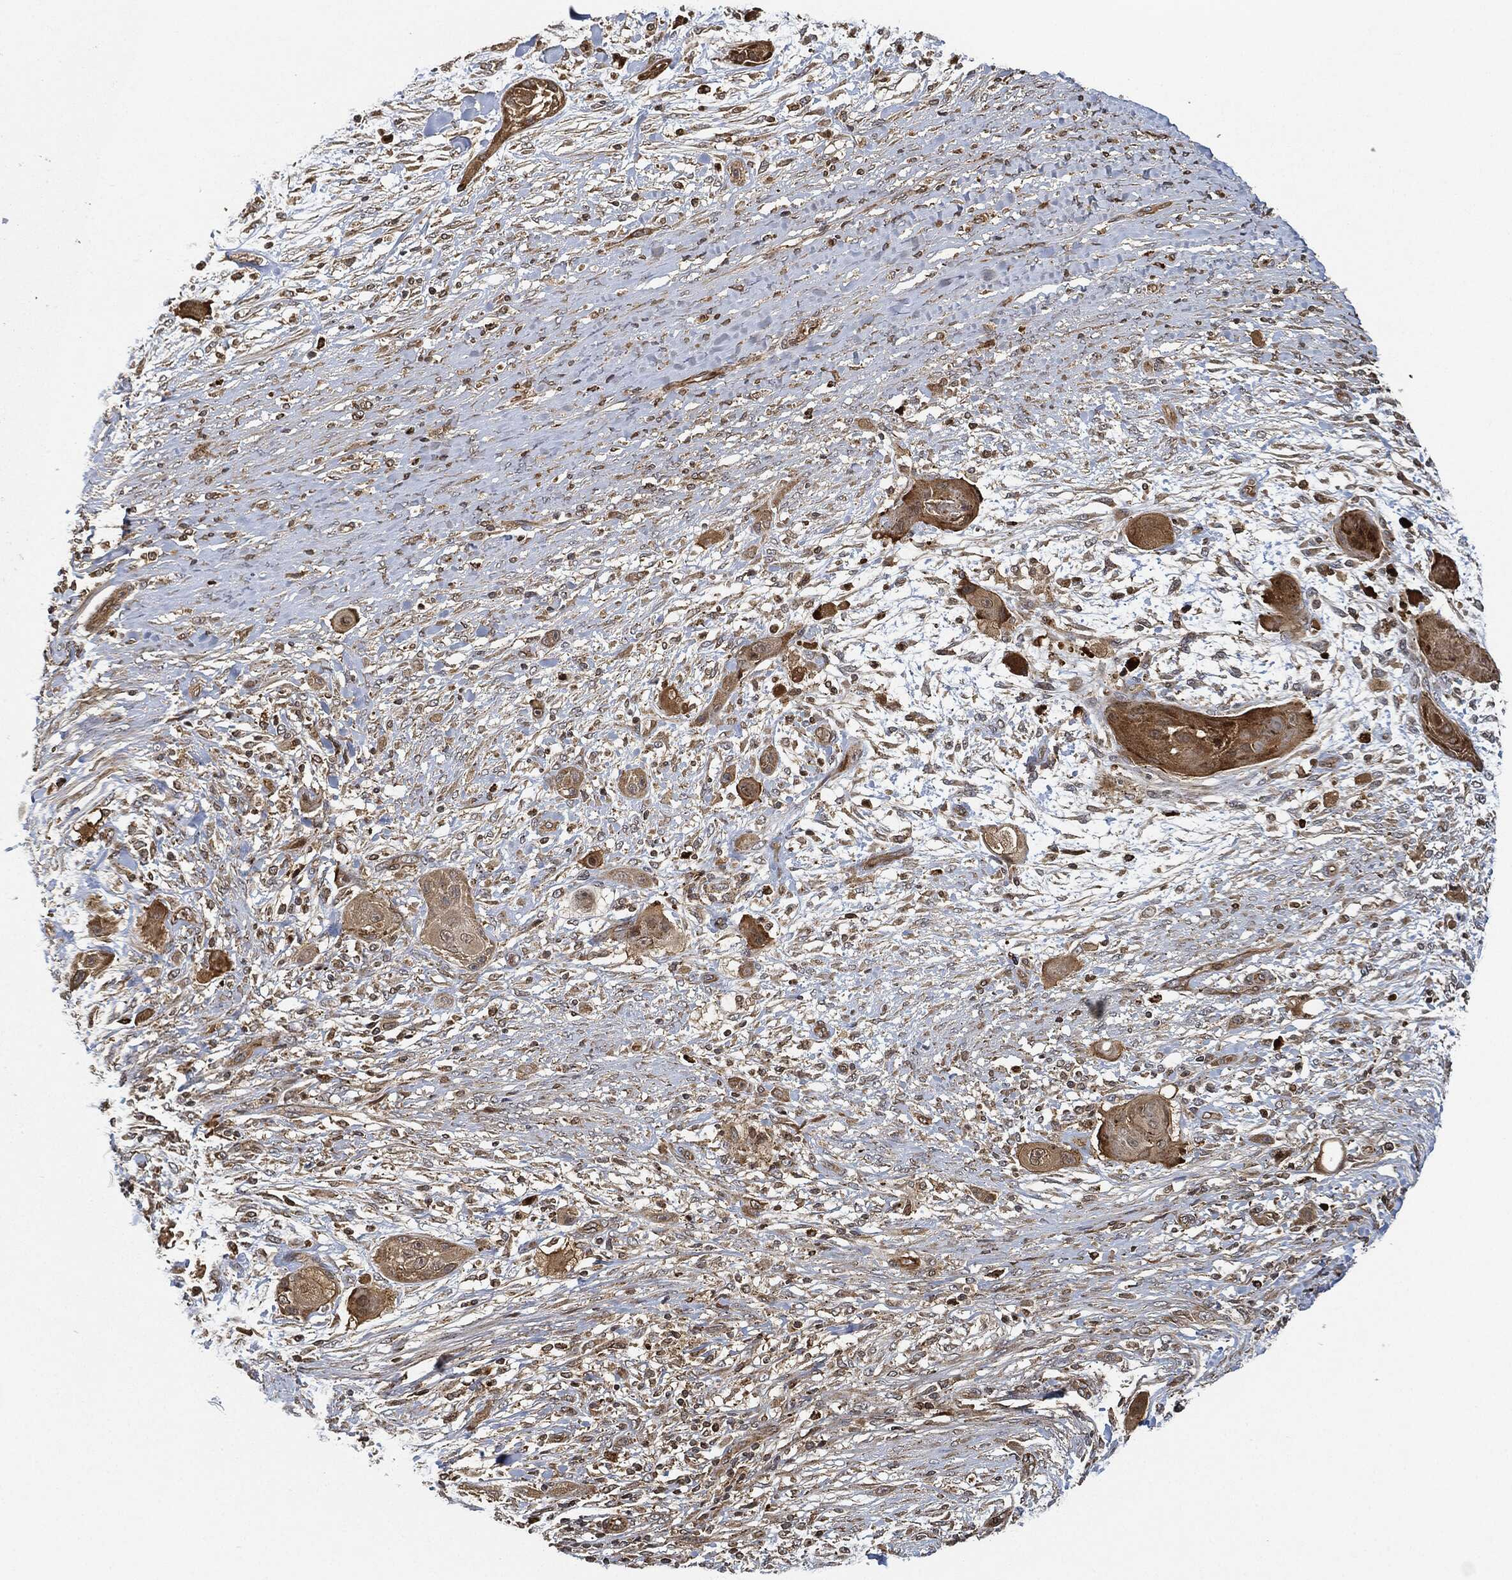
{"staining": {"intensity": "moderate", "quantity": ">75%", "location": "cytoplasmic/membranous"}, "tissue": "skin cancer", "cell_type": "Tumor cells", "image_type": "cancer", "snomed": [{"axis": "morphology", "description": "Squamous cell carcinoma, NOS"}, {"axis": "topography", "description": "Skin"}], "caption": "Squamous cell carcinoma (skin) tissue displays moderate cytoplasmic/membranous positivity in about >75% of tumor cells, visualized by immunohistochemistry.", "gene": "MAP3K3", "patient": {"sex": "male", "age": 62}}